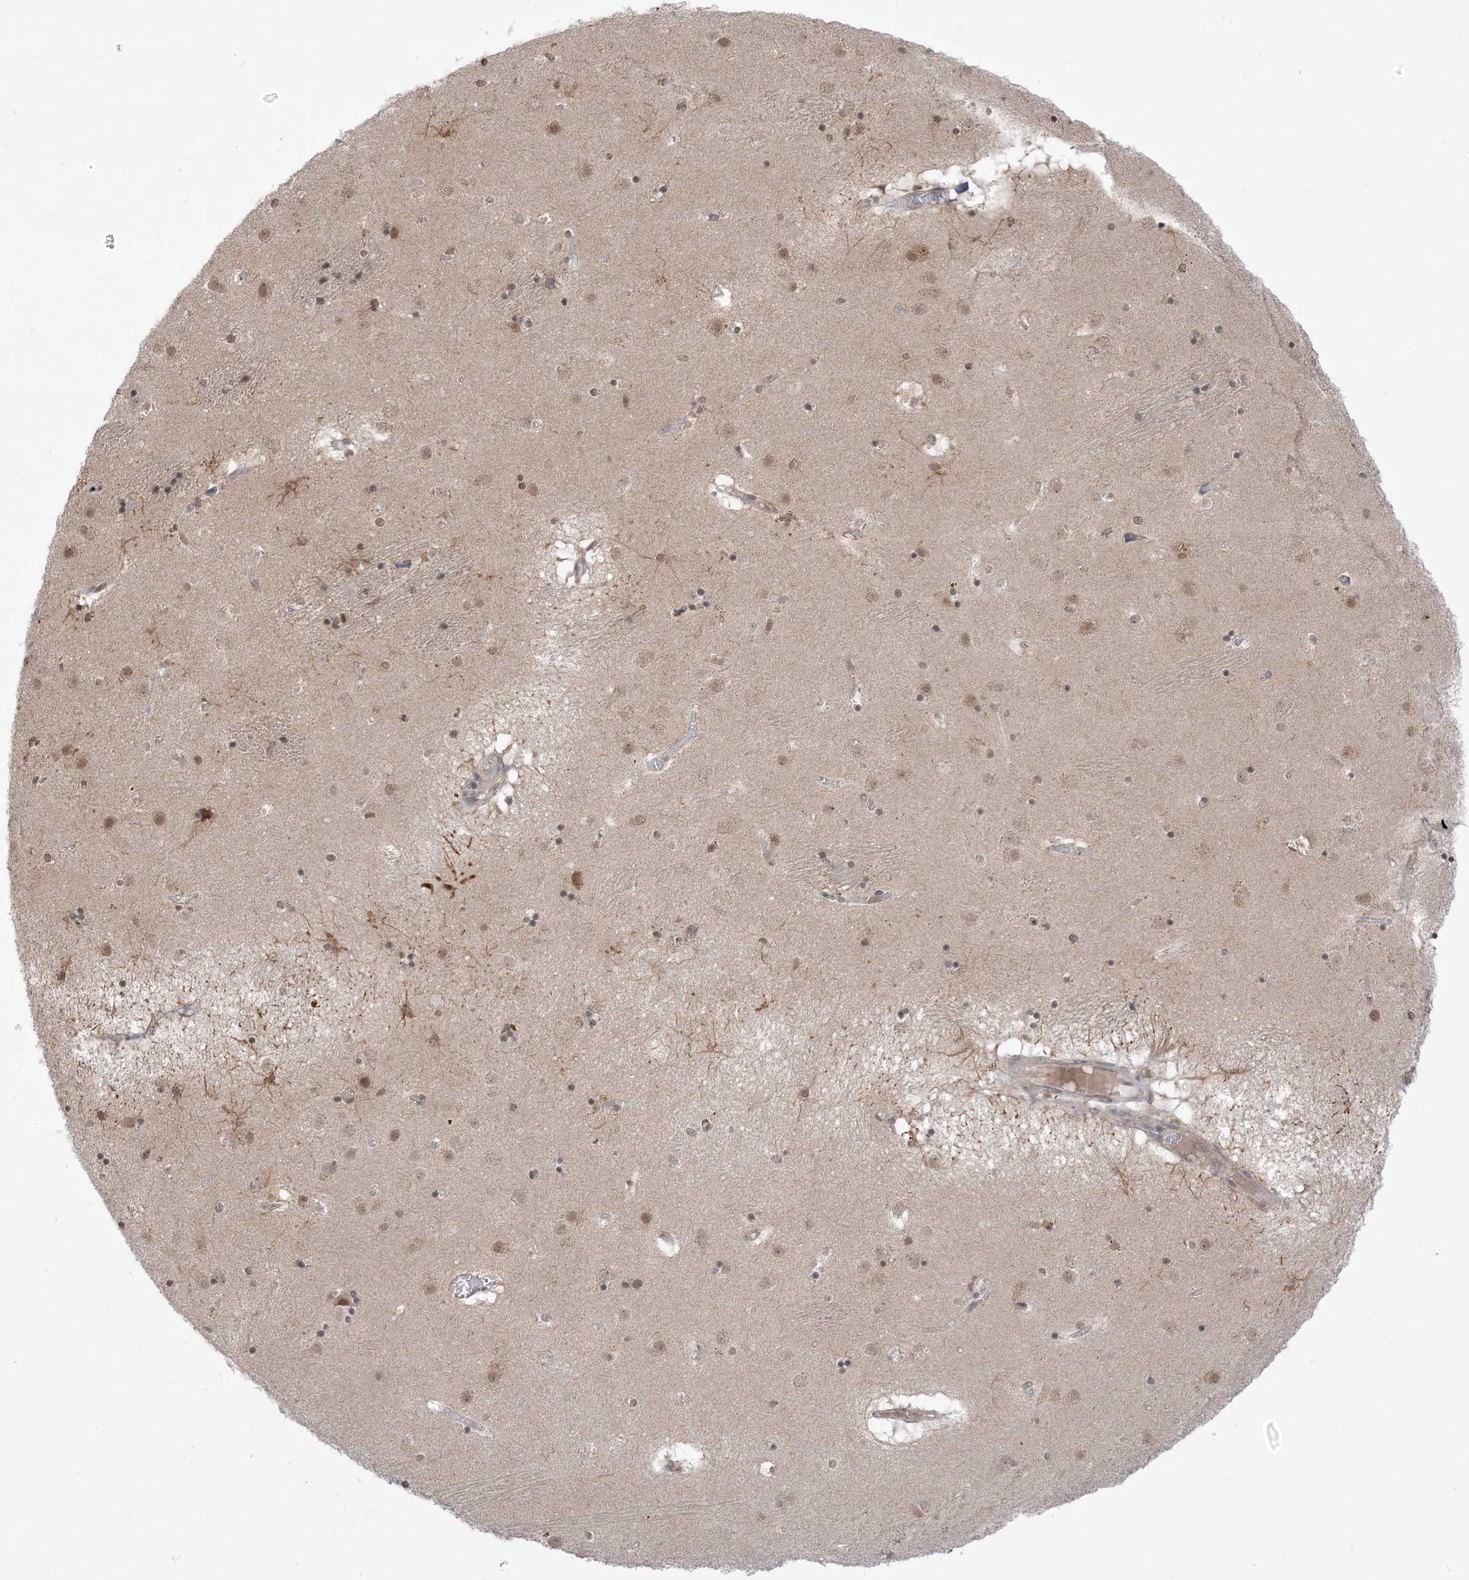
{"staining": {"intensity": "moderate", "quantity": "<25%", "location": "nuclear"}, "tissue": "caudate", "cell_type": "Glial cells", "image_type": "normal", "snomed": [{"axis": "morphology", "description": "Normal tissue, NOS"}, {"axis": "topography", "description": "Lateral ventricle wall"}], "caption": "Immunohistochemistry (IHC) (DAB (3,3'-diaminobenzidine)) staining of normal caudate demonstrates moderate nuclear protein staining in about <25% of glial cells.", "gene": "RANBP9", "patient": {"sex": "male", "age": 70}}